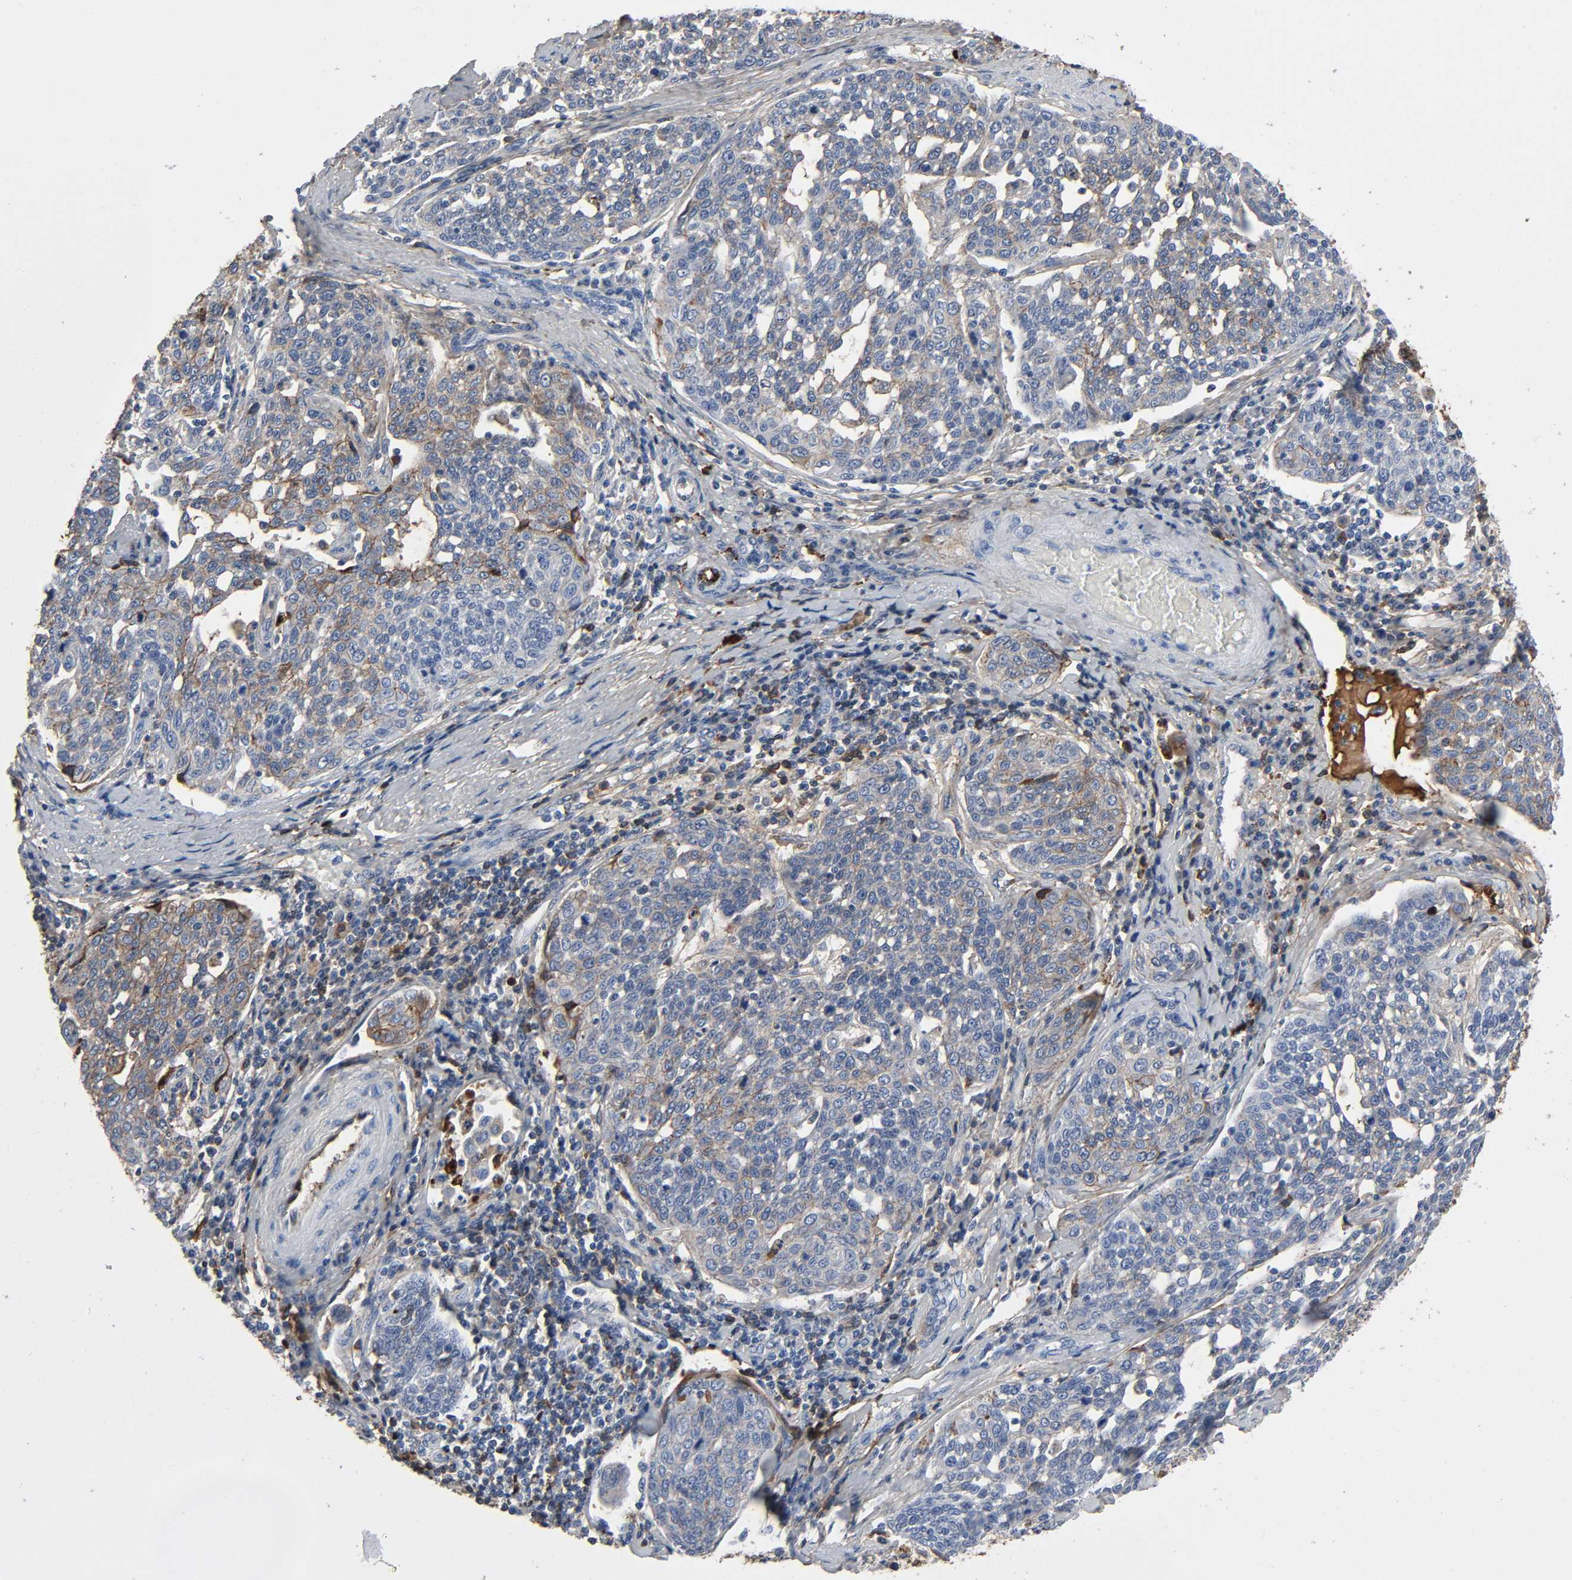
{"staining": {"intensity": "moderate", "quantity": "25%-75%", "location": "cytoplasmic/membranous"}, "tissue": "cervical cancer", "cell_type": "Tumor cells", "image_type": "cancer", "snomed": [{"axis": "morphology", "description": "Squamous cell carcinoma, NOS"}, {"axis": "topography", "description": "Cervix"}], "caption": "Cervical squamous cell carcinoma stained for a protein (brown) demonstrates moderate cytoplasmic/membranous positive staining in approximately 25%-75% of tumor cells.", "gene": "C3", "patient": {"sex": "female", "age": 34}}